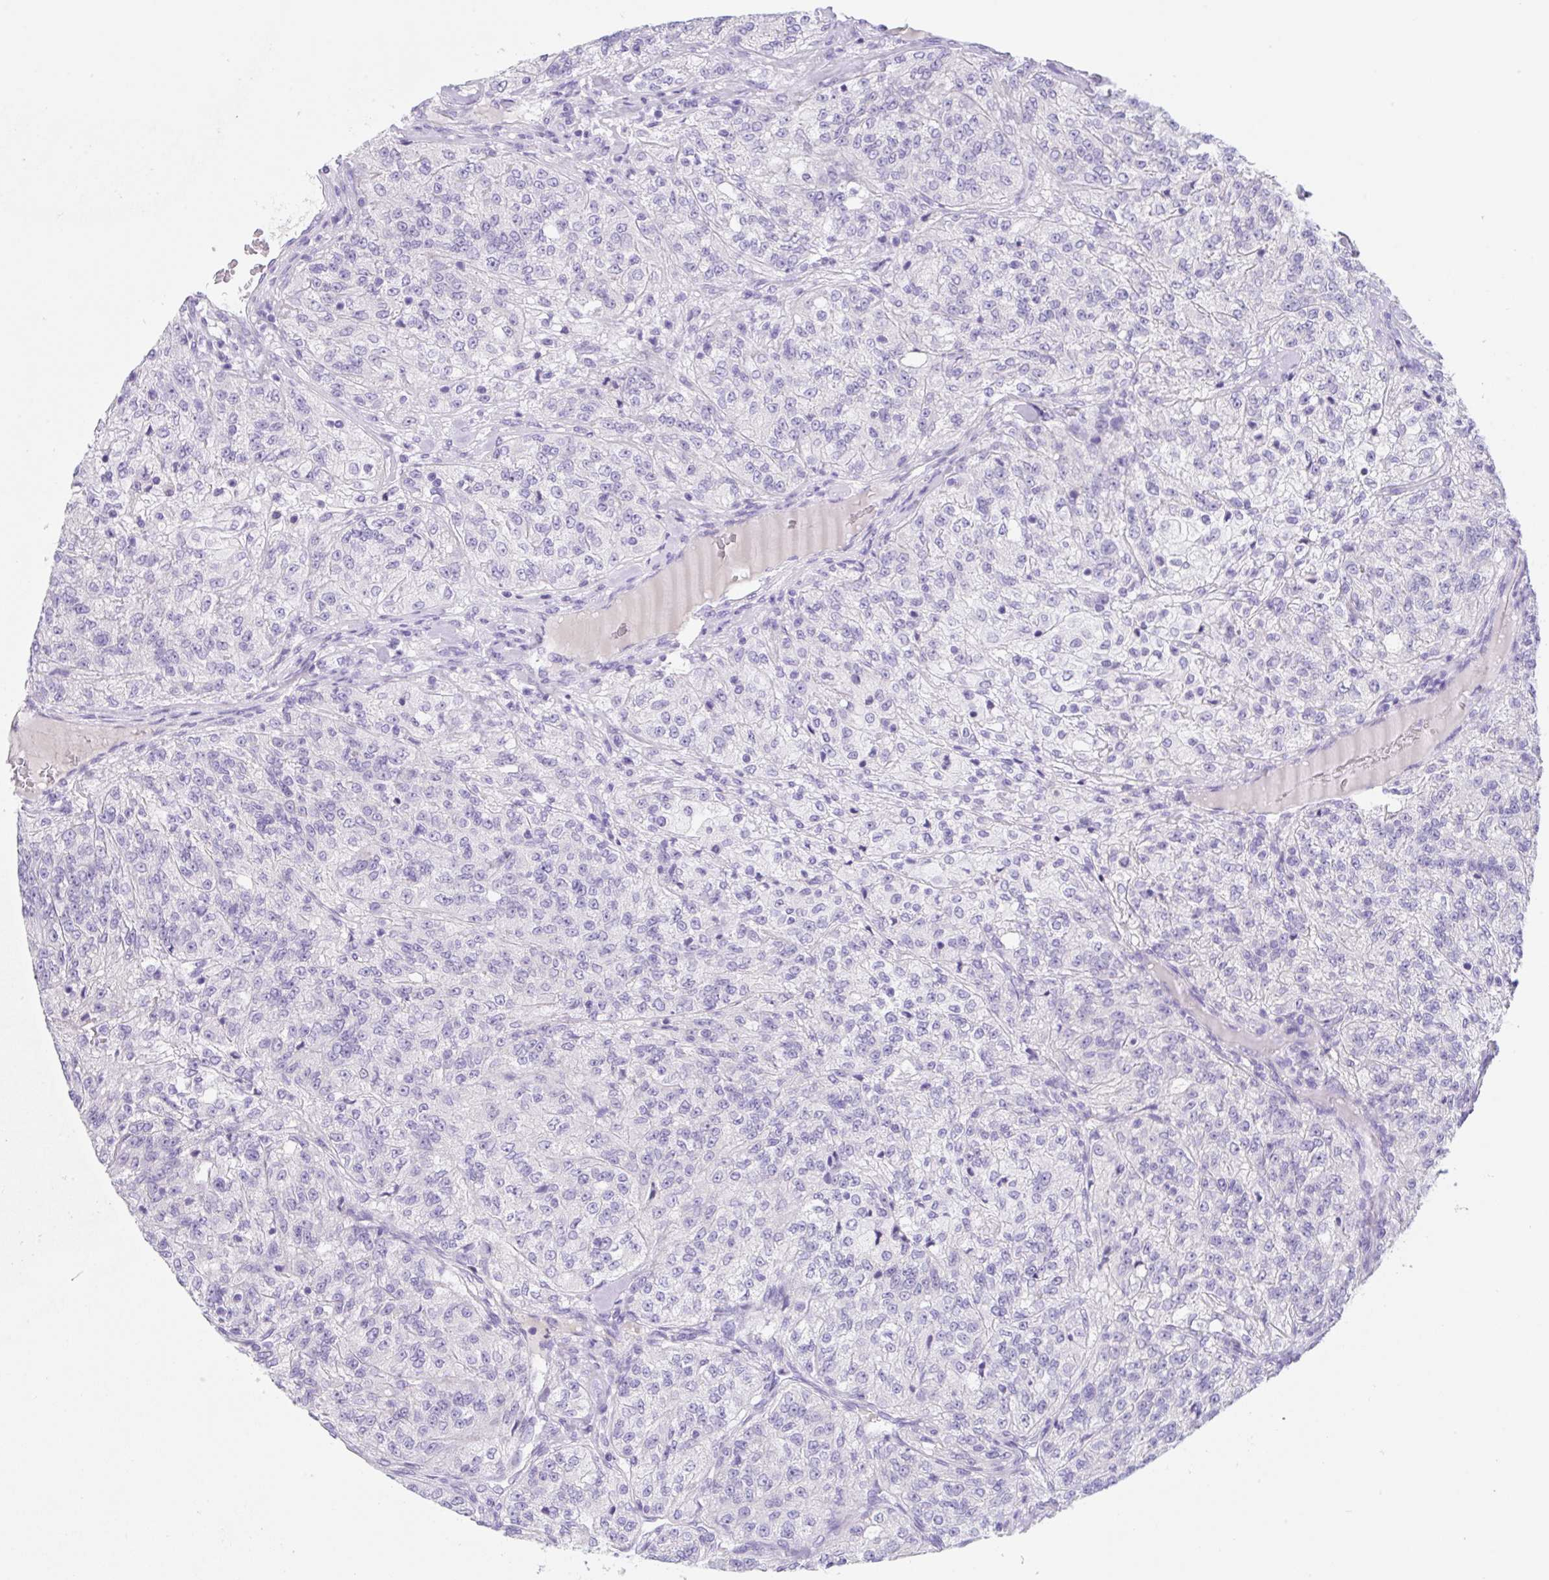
{"staining": {"intensity": "negative", "quantity": "none", "location": "none"}, "tissue": "renal cancer", "cell_type": "Tumor cells", "image_type": "cancer", "snomed": [{"axis": "morphology", "description": "Adenocarcinoma, NOS"}, {"axis": "topography", "description": "Kidney"}], "caption": "Tumor cells are negative for protein expression in human renal cancer.", "gene": "KLK8", "patient": {"sex": "female", "age": 63}}